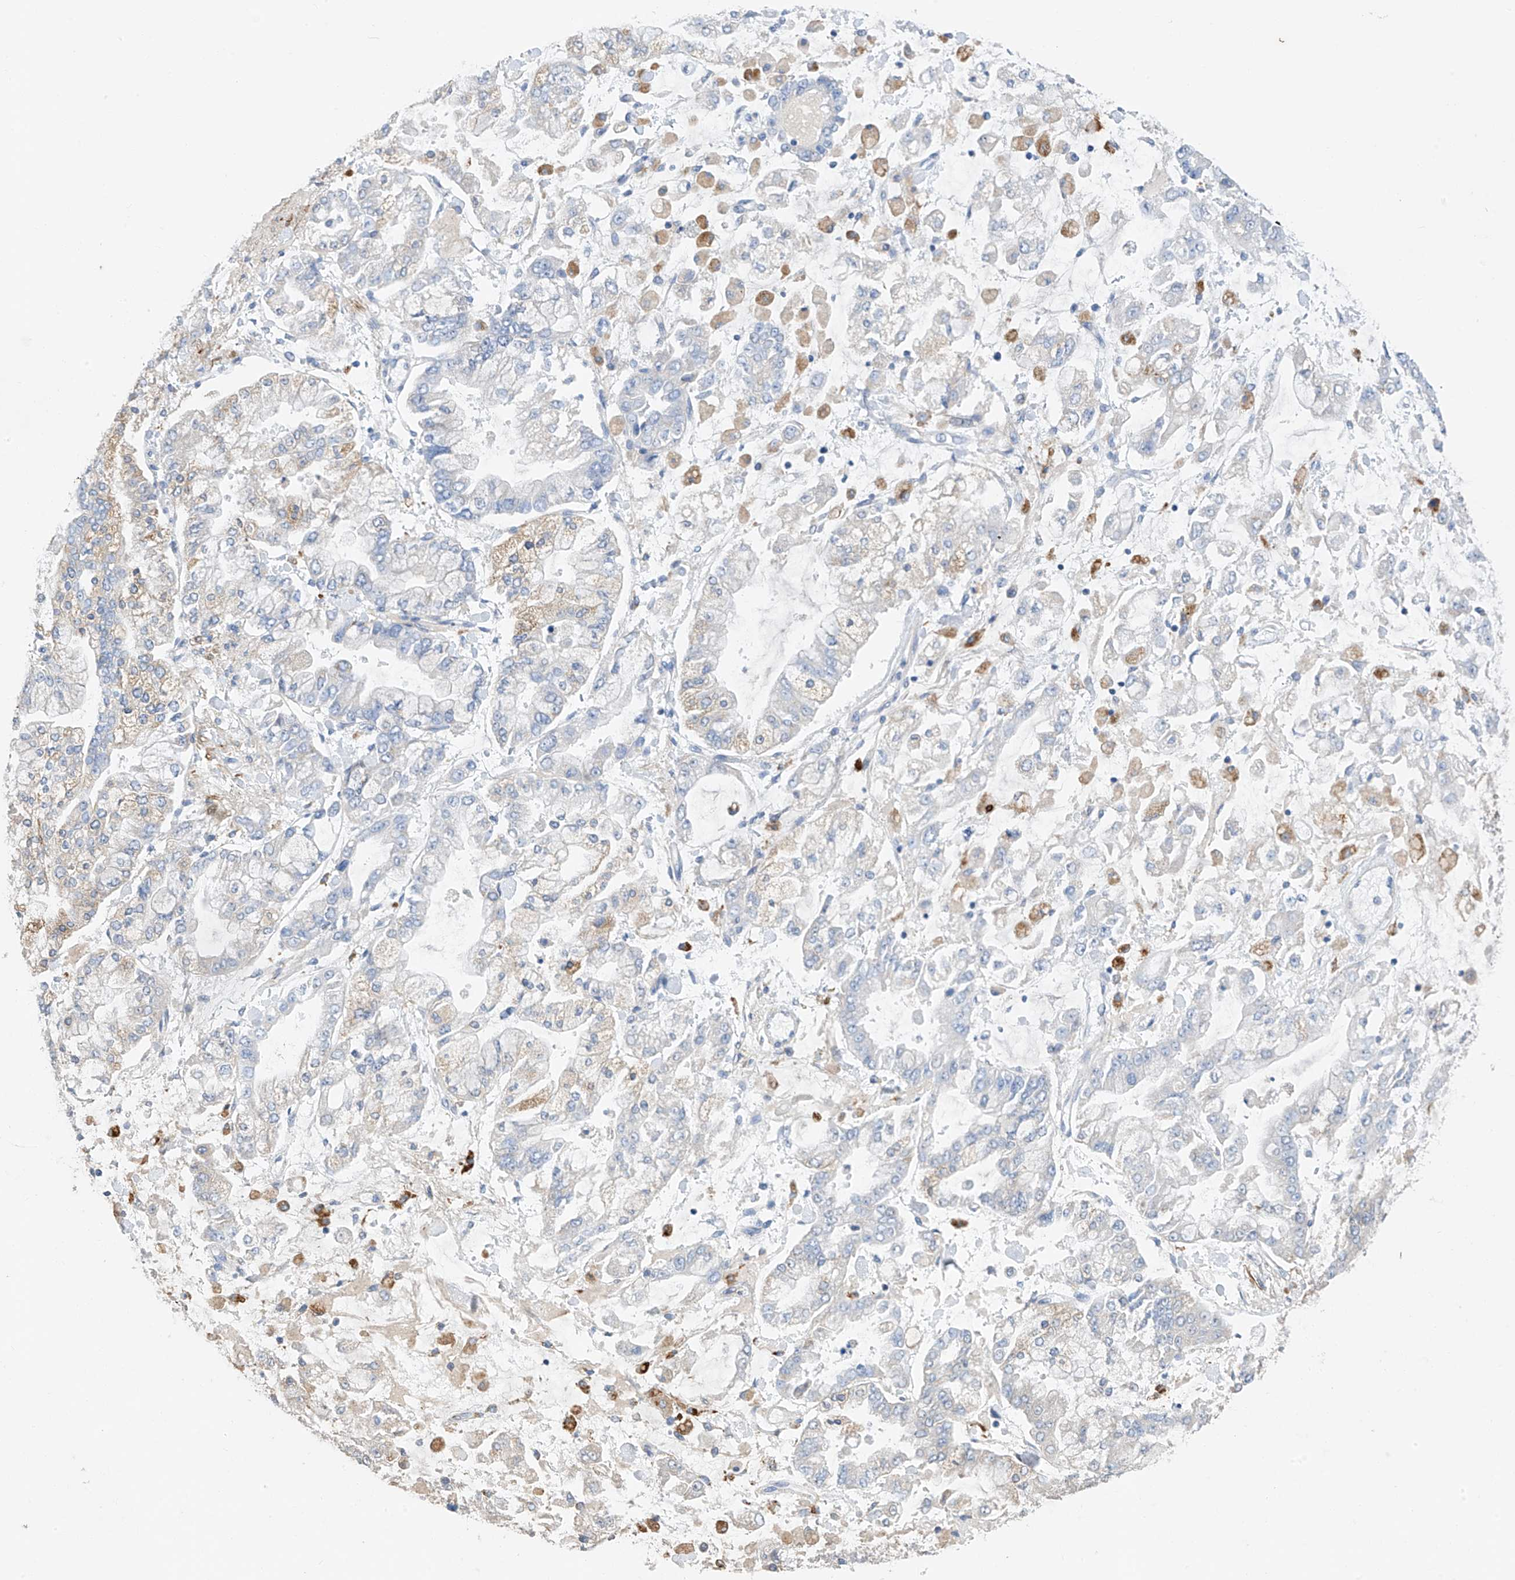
{"staining": {"intensity": "negative", "quantity": "none", "location": "none"}, "tissue": "stomach cancer", "cell_type": "Tumor cells", "image_type": "cancer", "snomed": [{"axis": "morphology", "description": "Normal tissue, NOS"}, {"axis": "morphology", "description": "Adenocarcinoma, NOS"}, {"axis": "topography", "description": "Stomach, upper"}, {"axis": "topography", "description": "Stomach"}], "caption": "Image shows no significant protein positivity in tumor cells of stomach cancer.", "gene": "GLMP", "patient": {"sex": "male", "age": 76}}